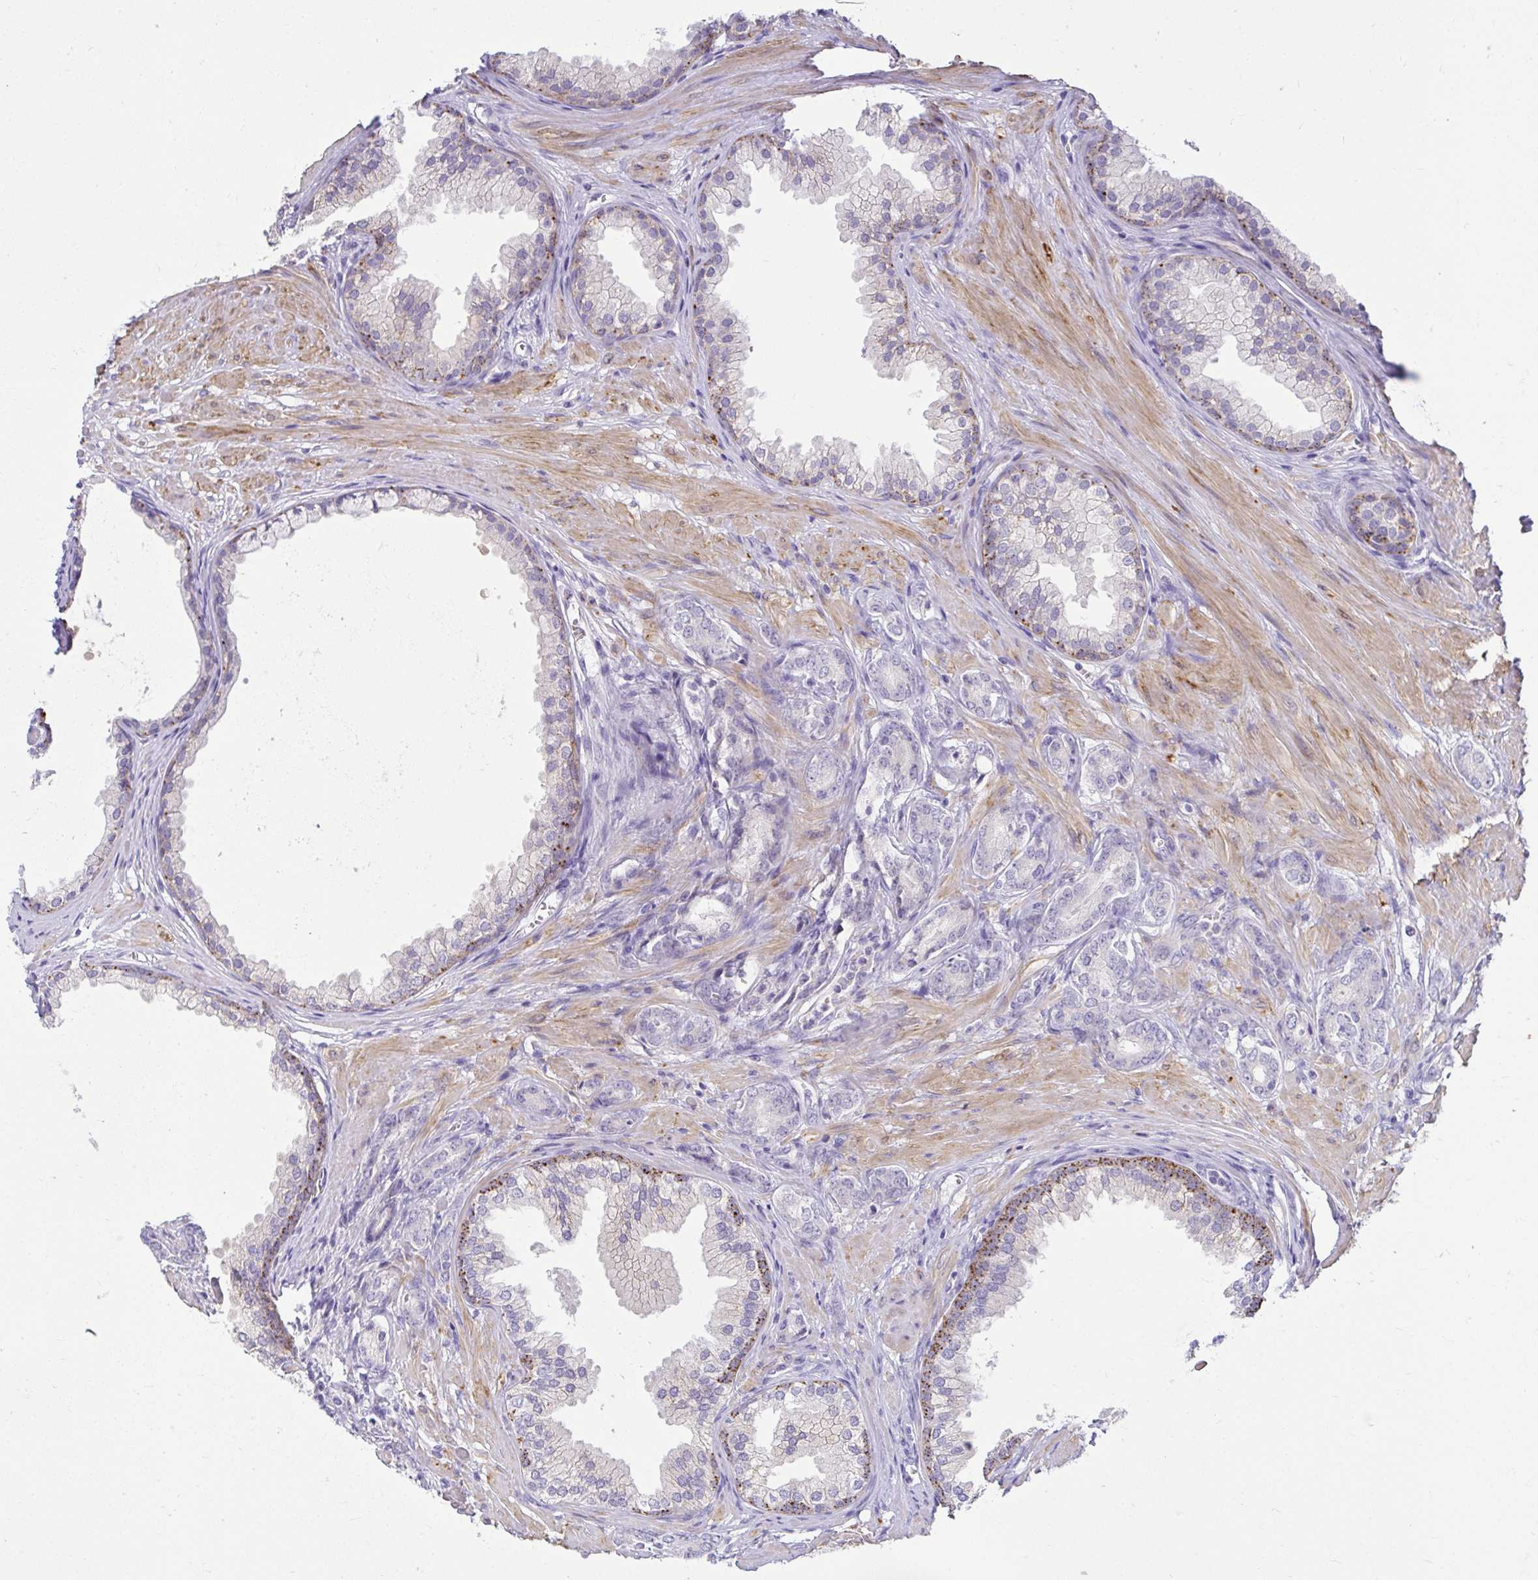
{"staining": {"intensity": "negative", "quantity": "none", "location": "none"}, "tissue": "prostate cancer", "cell_type": "Tumor cells", "image_type": "cancer", "snomed": [{"axis": "morphology", "description": "Adenocarcinoma, High grade"}, {"axis": "topography", "description": "Prostate"}], "caption": "This is an IHC micrograph of adenocarcinoma (high-grade) (prostate). There is no positivity in tumor cells.", "gene": "PKN3", "patient": {"sex": "male", "age": 56}}